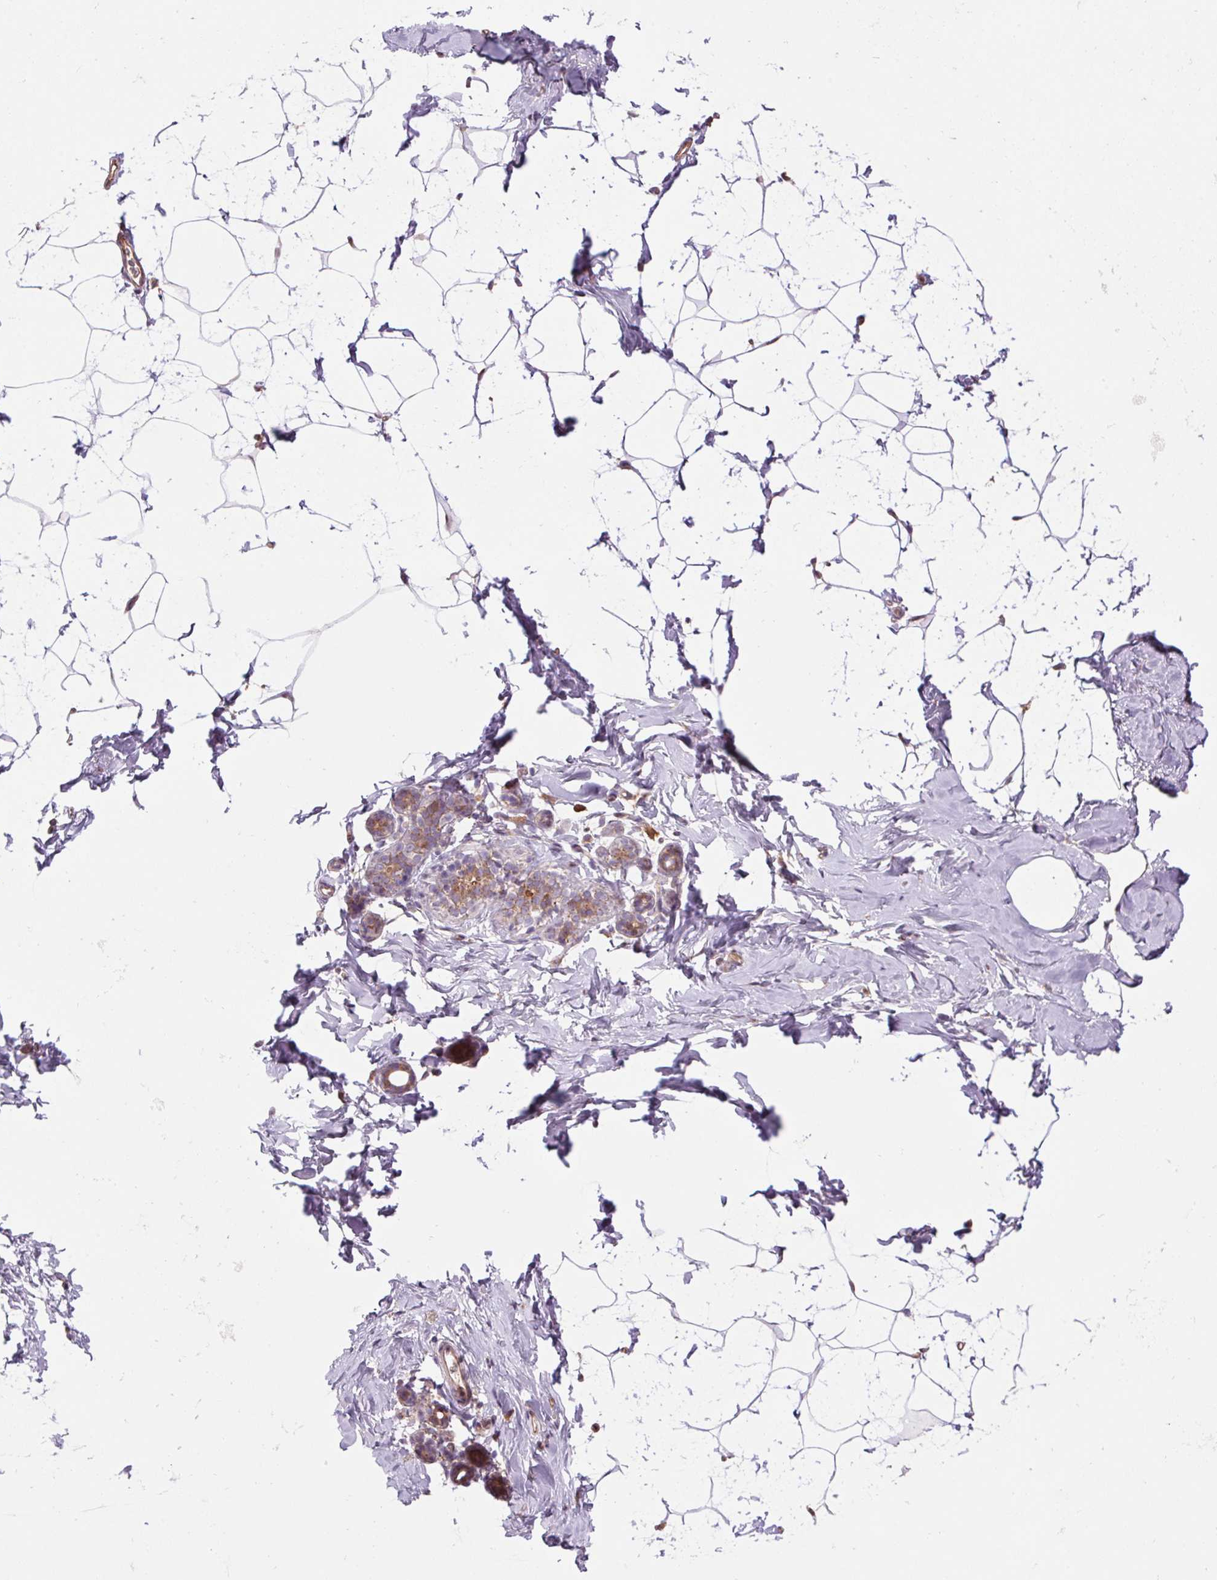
{"staining": {"intensity": "negative", "quantity": "none", "location": "none"}, "tissue": "breast", "cell_type": "Adipocytes", "image_type": "normal", "snomed": [{"axis": "morphology", "description": "Normal tissue, NOS"}, {"axis": "topography", "description": "Breast"}], "caption": "Immunohistochemistry (IHC) of benign breast exhibits no expression in adipocytes. (DAB immunohistochemistry visualized using brightfield microscopy, high magnification).", "gene": "KLHL20", "patient": {"sex": "female", "age": 32}}